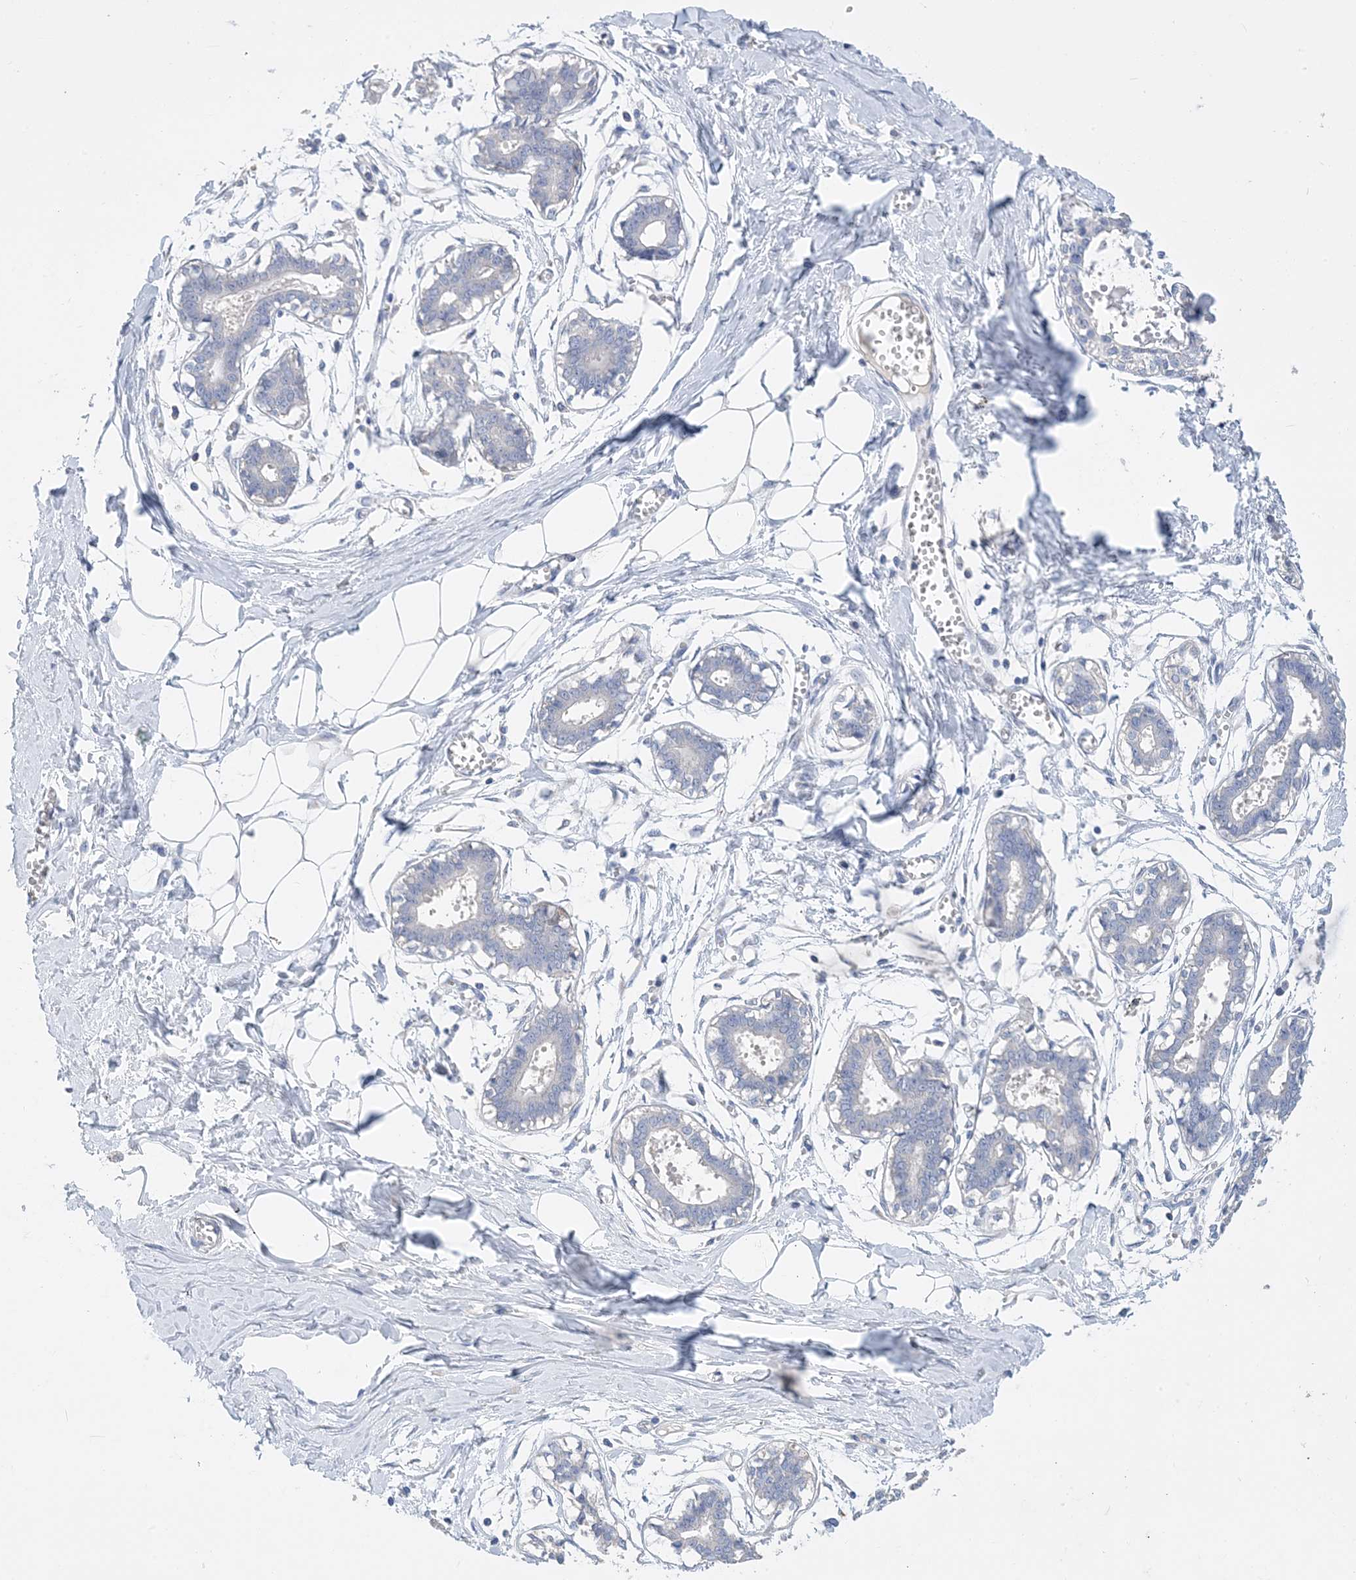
{"staining": {"intensity": "negative", "quantity": "none", "location": "none"}, "tissue": "breast", "cell_type": "Adipocytes", "image_type": "normal", "snomed": [{"axis": "morphology", "description": "Normal tissue, NOS"}, {"axis": "topography", "description": "Breast"}], "caption": "Breast stained for a protein using IHC reveals no positivity adipocytes.", "gene": "KPRP", "patient": {"sex": "female", "age": 27}}